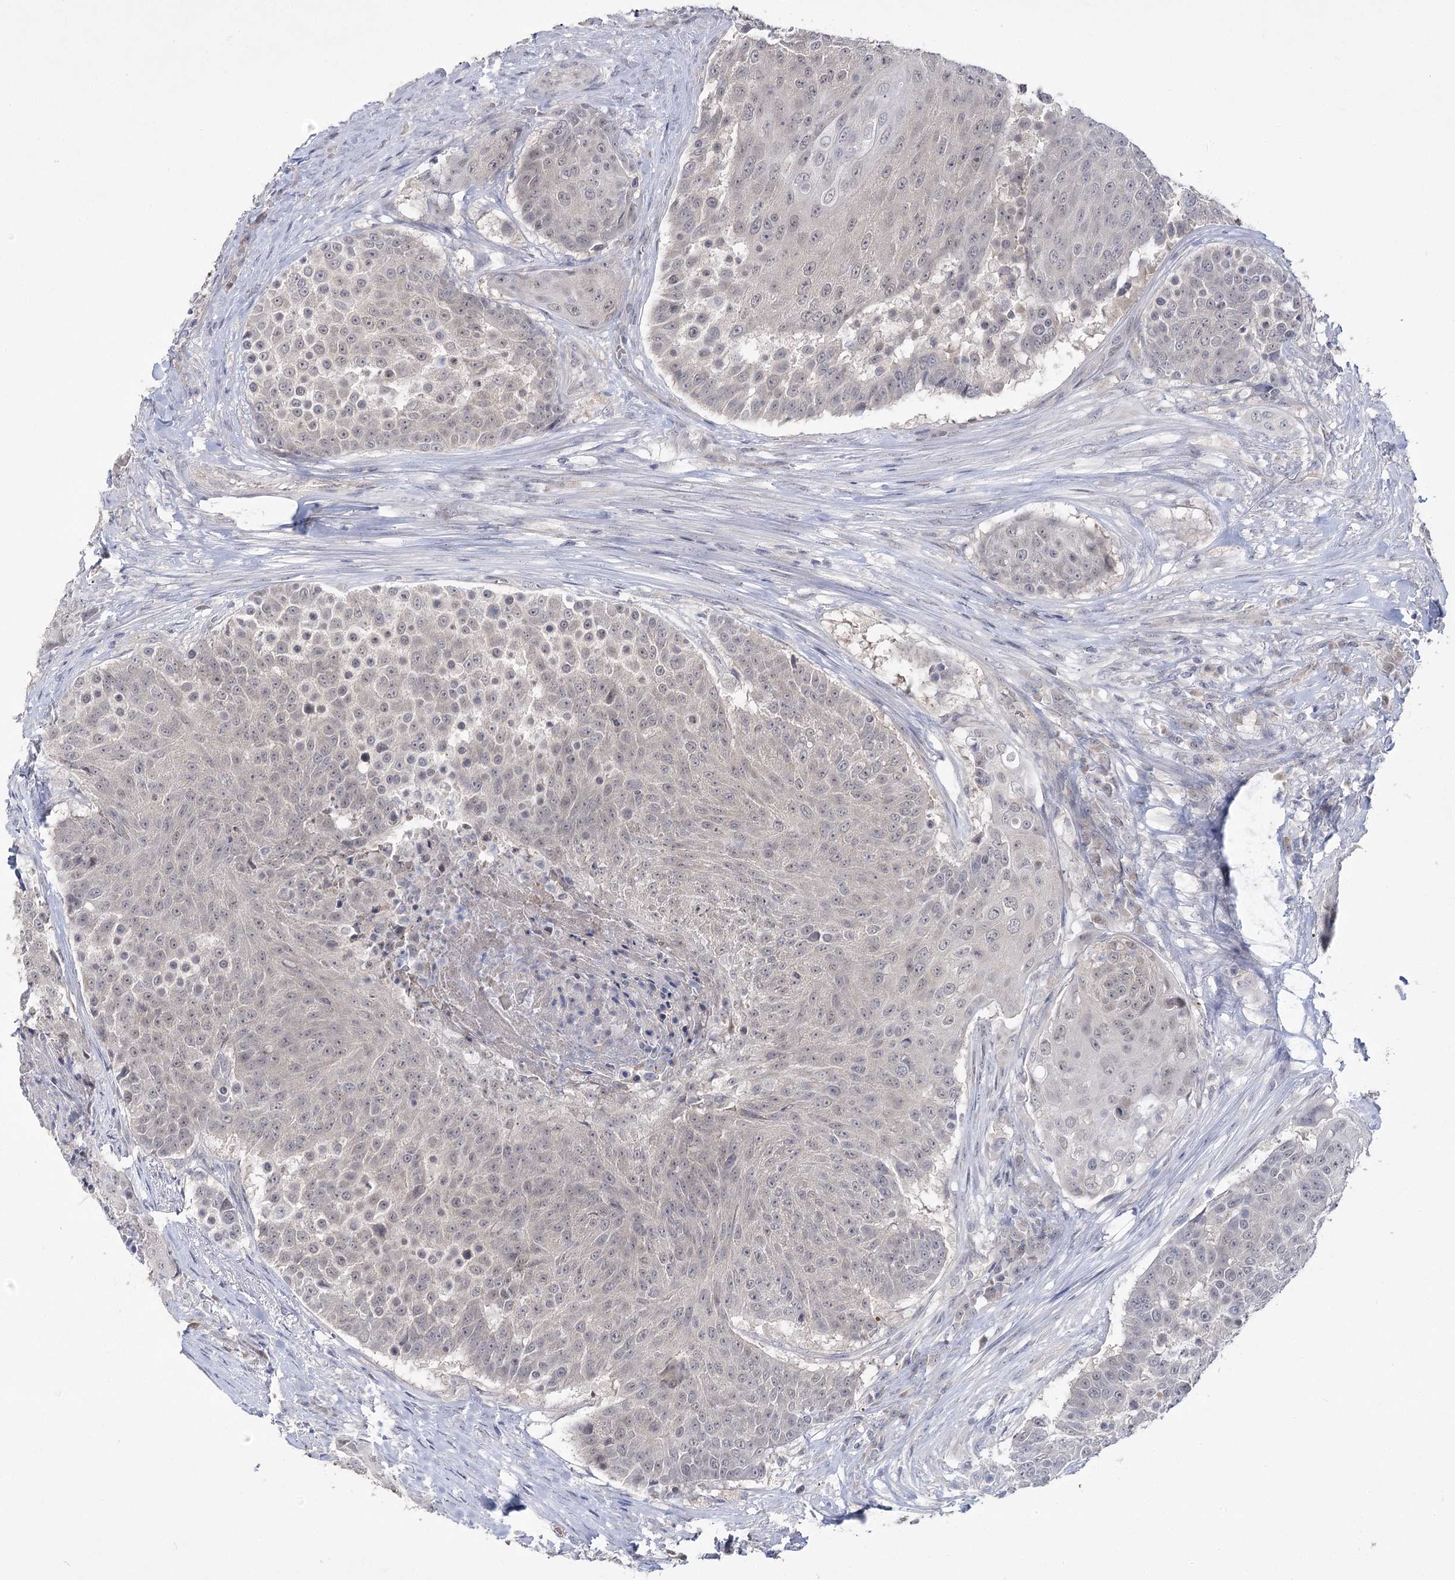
{"staining": {"intensity": "negative", "quantity": "none", "location": "none"}, "tissue": "urothelial cancer", "cell_type": "Tumor cells", "image_type": "cancer", "snomed": [{"axis": "morphology", "description": "Urothelial carcinoma, High grade"}, {"axis": "topography", "description": "Urinary bladder"}], "caption": "This is a image of immunohistochemistry (IHC) staining of urothelial cancer, which shows no staining in tumor cells.", "gene": "PHYHIPL", "patient": {"sex": "female", "age": 63}}